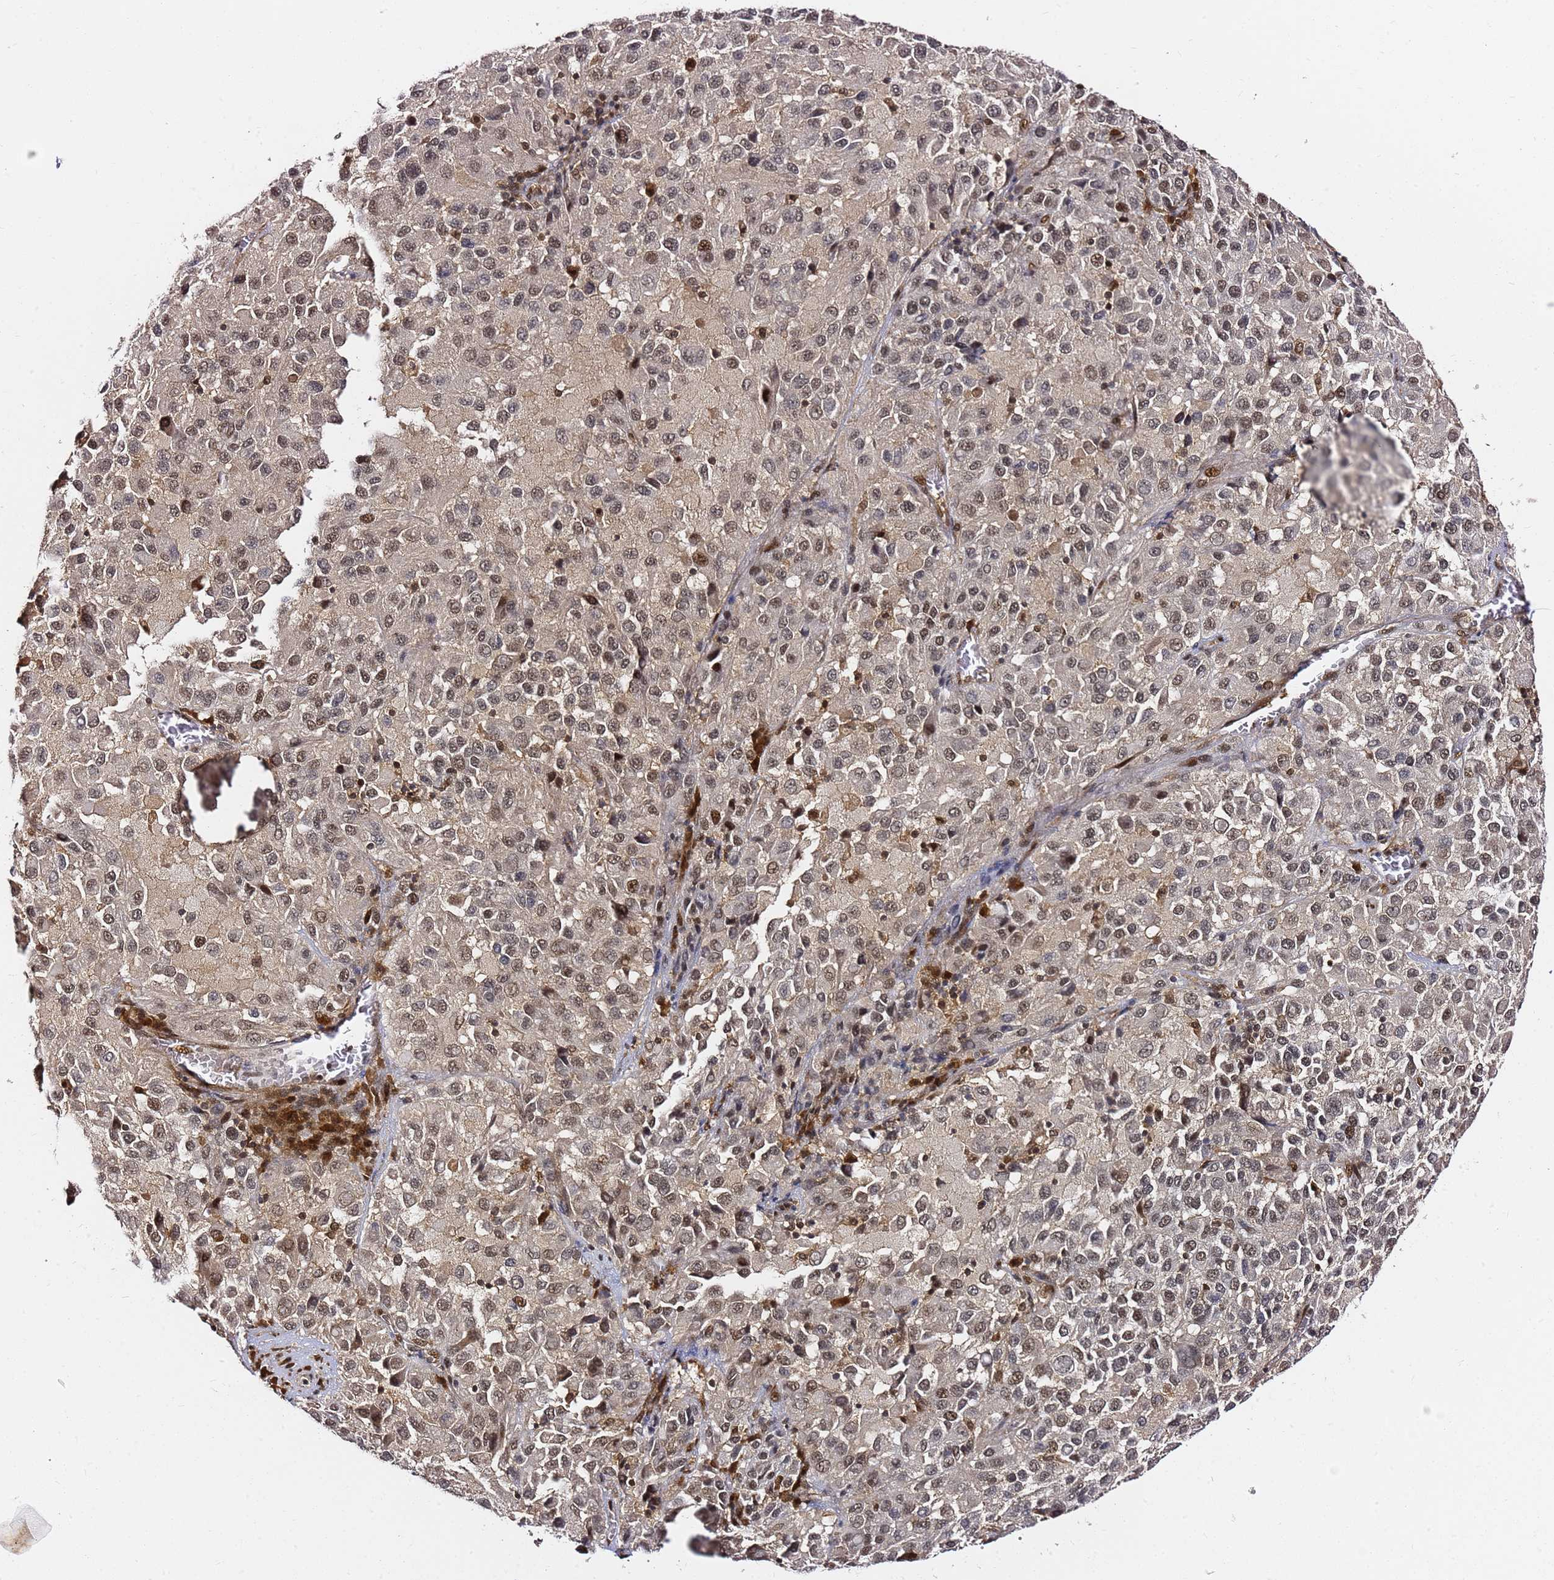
{"staining": {"intensity": "moderate", "quantity": "25%-75%", "location": "nuclear"}, "tissue": "melanoma", "cell_type": "Tumor cells", "image_type": "cancer", "snomed": [{"axis": "morphology", "description": "Malignant melanoma, Metastatic site"}, {"axis": "topography", "description": "Lung"}], "caption": "Brown immunohistochemical staining in human malignant melanoma (metastatic site) shows moderate nuclear expression in about 25%-75% of tumor cells.", "gene": "RGS18", "patient": {"sex": "male", "age": 64}}